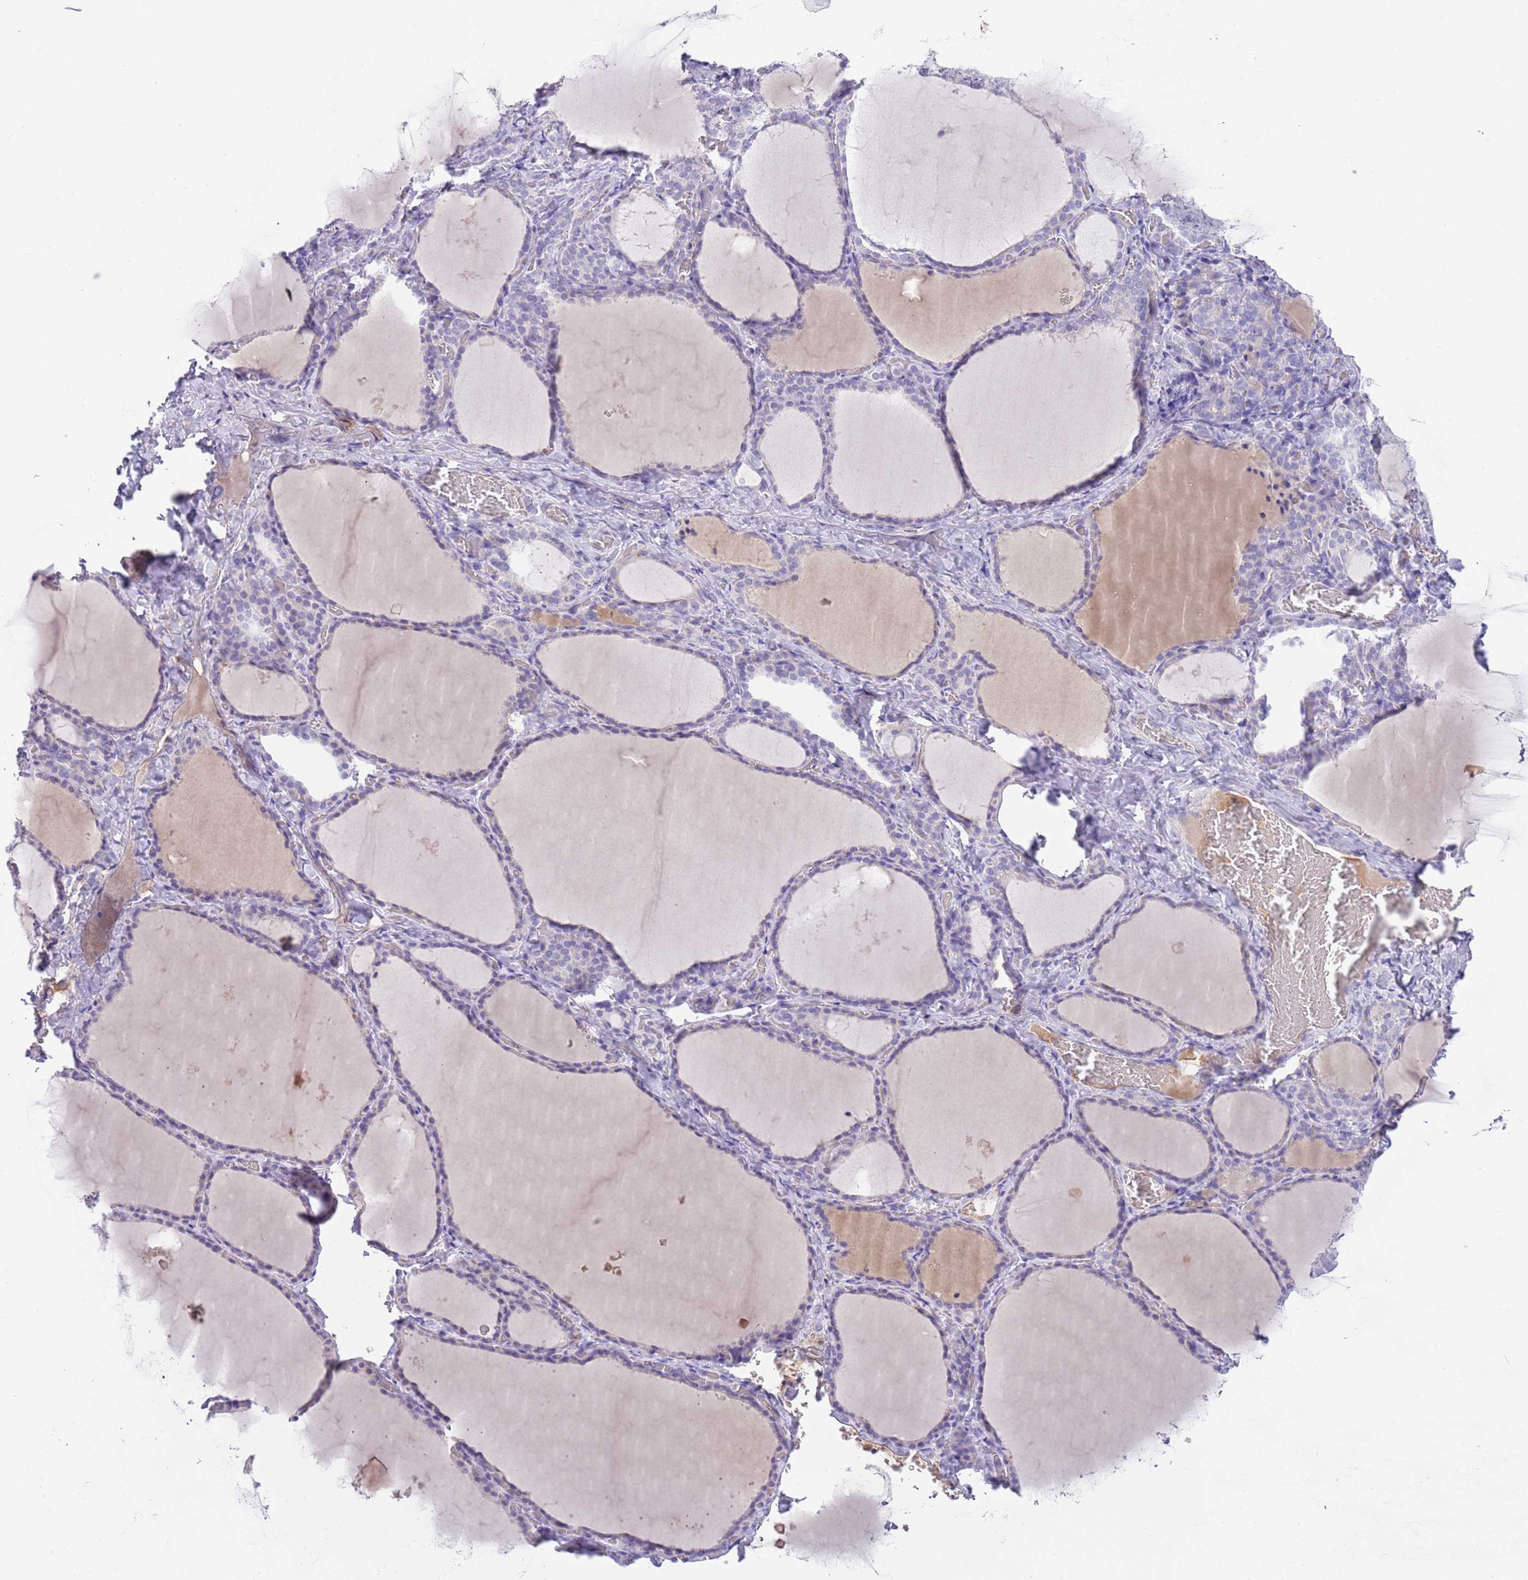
{"staining": {"intensity": "negative", "quantity": "none", "location": "none"}, "tissue": "thyroid gland", "cell_type": "Glandular cells", "image_type": "normal", "snomed": [{"axis": "morphology", "description": "Normal tissue, NOS"}, {"axis": "topography", "description": "Thyroid gland"}], "caption": "There is no significant positivity in glandular cells of thyroid gland.", "gene": "IGFL4", "patient": {"sex": "female", "age": 39}}